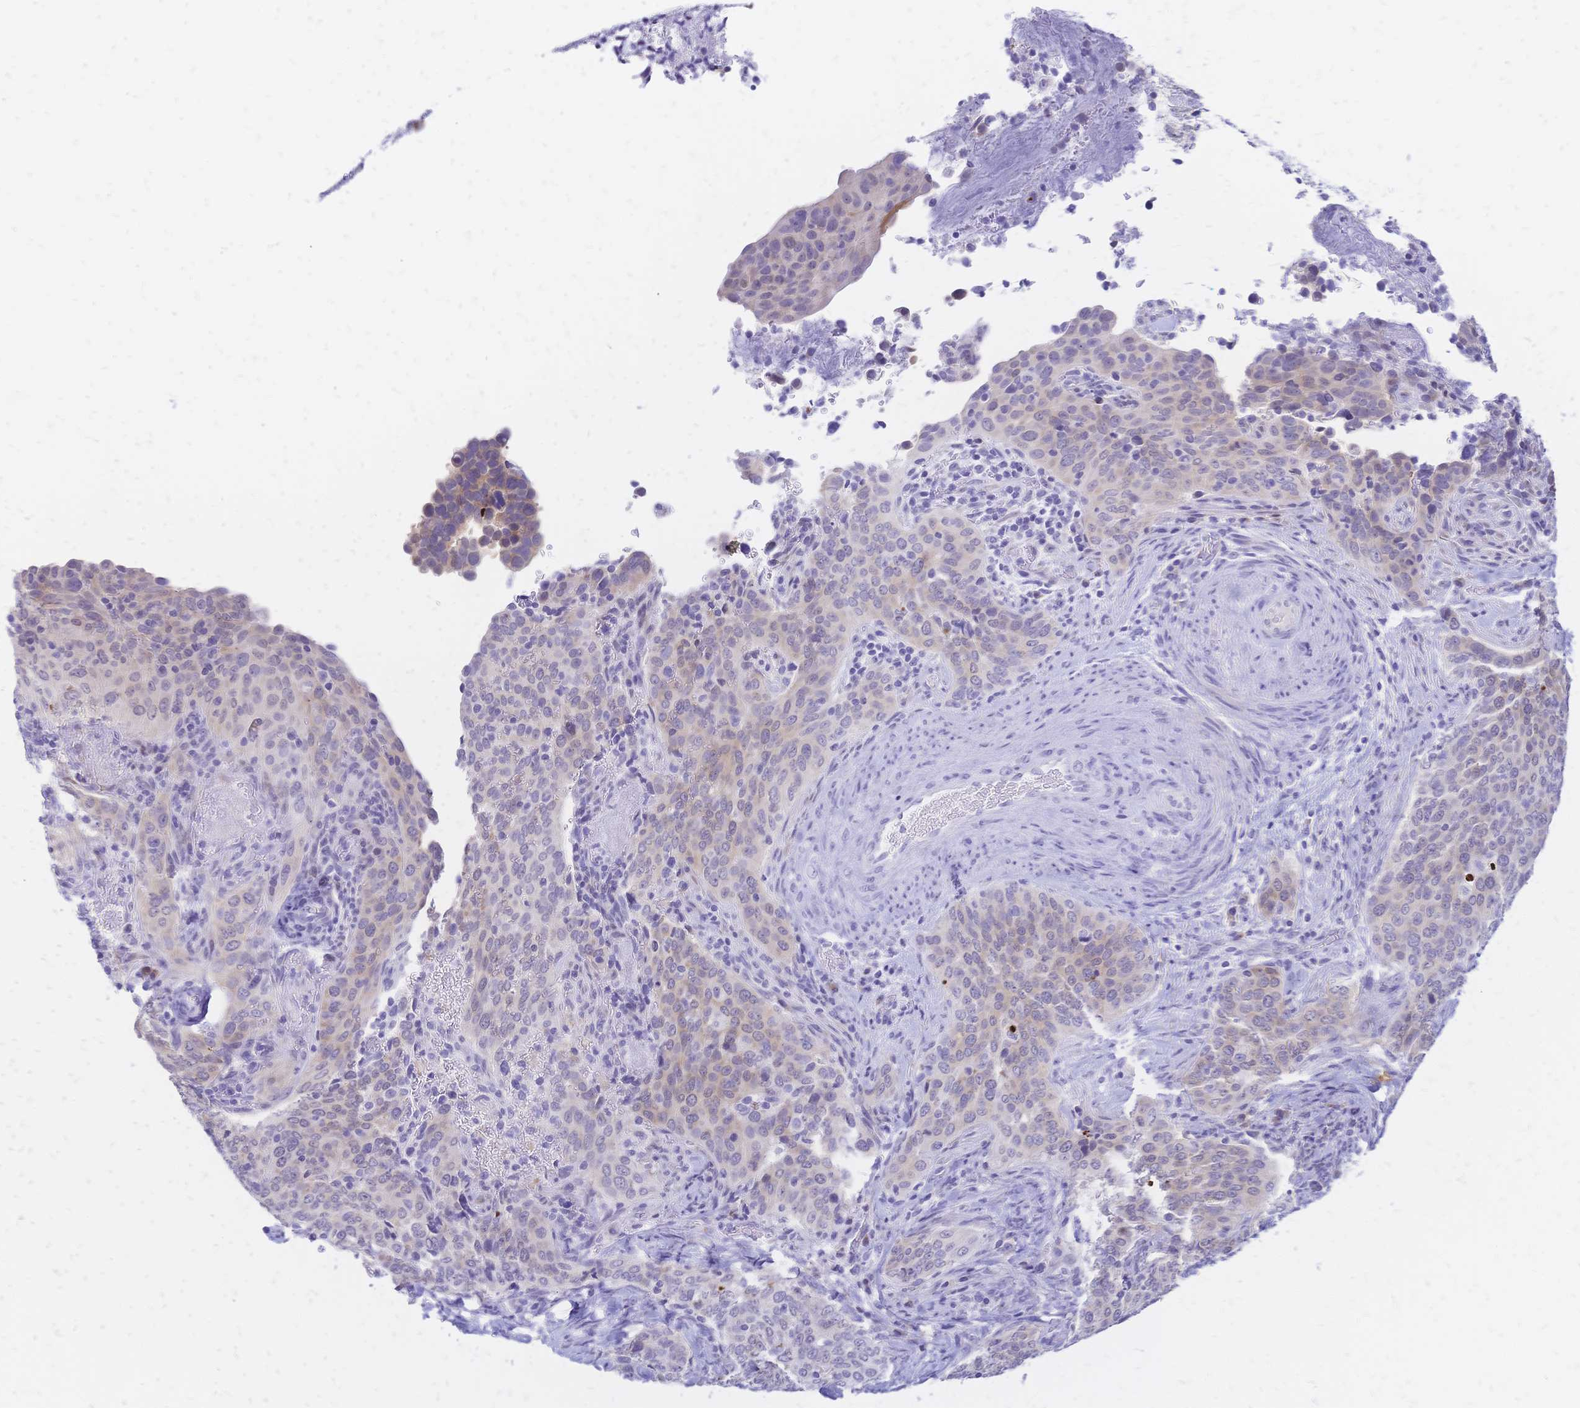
{"staining": {"intensity": "weak", "quantity": "<25%", "location": "cytoplasmic/membranous"}, "tissue": "cervical cancer", "cell_type": "Tumor cells", "image_type": "cancer", "snomed": [{"axis": "morphology", "description": "Squamous cell carcinoma, NOS"}, {"axis": "topography", "description": "Cervix"}], "caption": "Tumor cells are negative for protein expression in human cervical cancer. (DAB immunohistochemistry visualized using brightfield microscopy, high magnification).", "gene": "GRB7", "patient": {"sex": "female", "age": 38}}